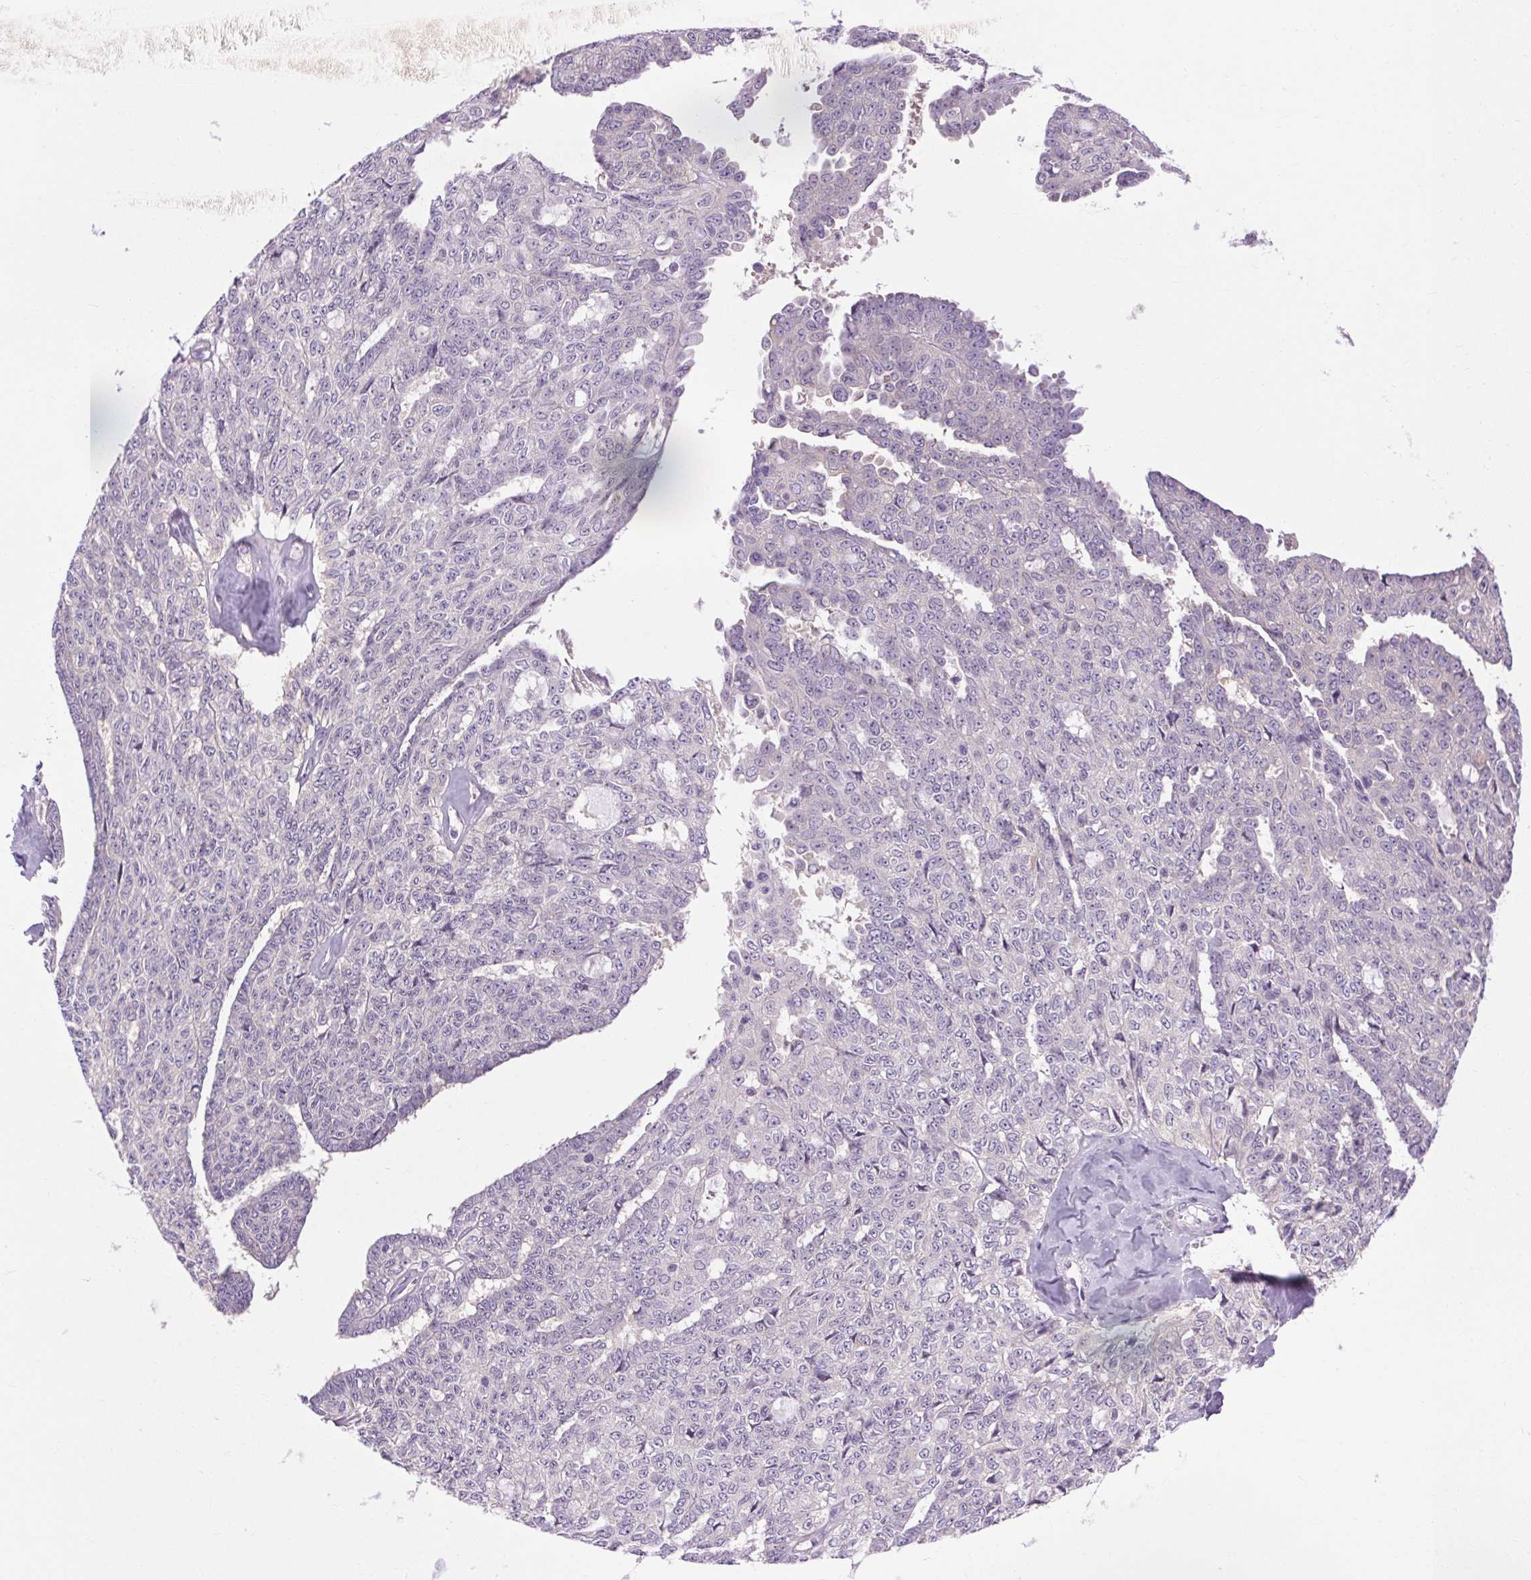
{"staining": {"intensity": "negative", "quantity": "none", "location": "none"}, "tissue": "ovarian cancer", "cell_type": "Tumor cells", "image_type": "cancer", "snomed": [{"axis": "morphology", "description": "Cystadenocarcinoma, serous, NOS"}, {"axis": "topography", "description": "Ovary"}], "caption": "The IHC micrograph has no significant expression in tumor cells of serous cystadenocarcinoma (ovarian) tissue.", "gene": "SOWAHC", "patient": {"sex": "female", "age": 71}}